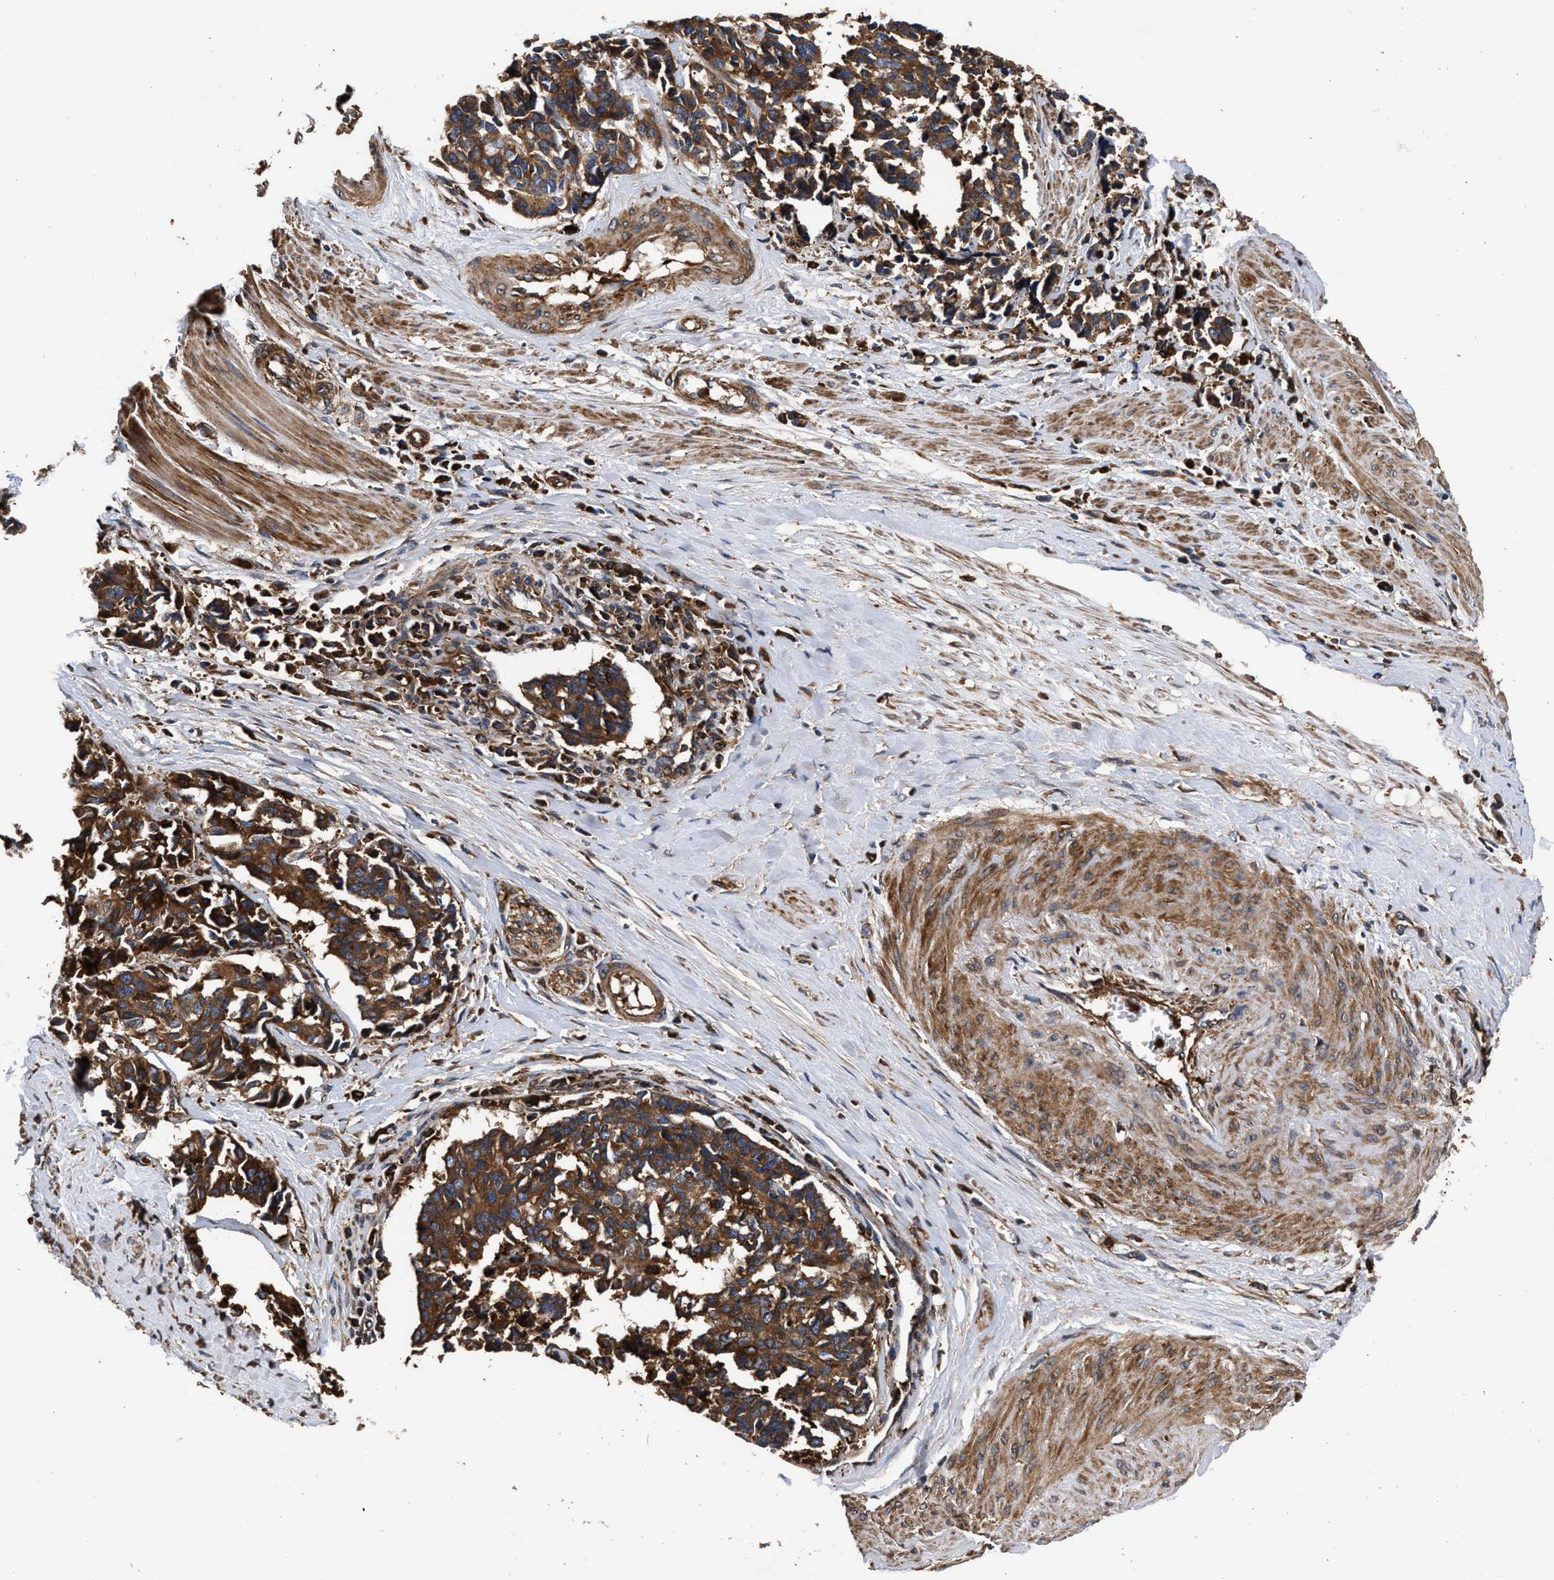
{"staining": {"intensity": "strong", "quantity": ">75%", "location": "cytoplasmic/membranous"}, "tissue": "cervical cancer", "cell_type": "Tumor cells", "image_type": "cancer", "snomed": [{"axis": "morphology", "description": "Normal tissue, NOS"}, {"axis": "morphology", "description": "Squamous cell carcinoma, NOS"}, {"axis": "topography", "description": "Cervix"}], "caption": "This micrograph demonstrates IHC staining of human cervical squamous cell carcinoma, with high strong cytoplasmic/membranous expression in approximately >75% of tumor cells.", "gene": "KYAT1", "patient": {"sex": "female", "age": 35}}